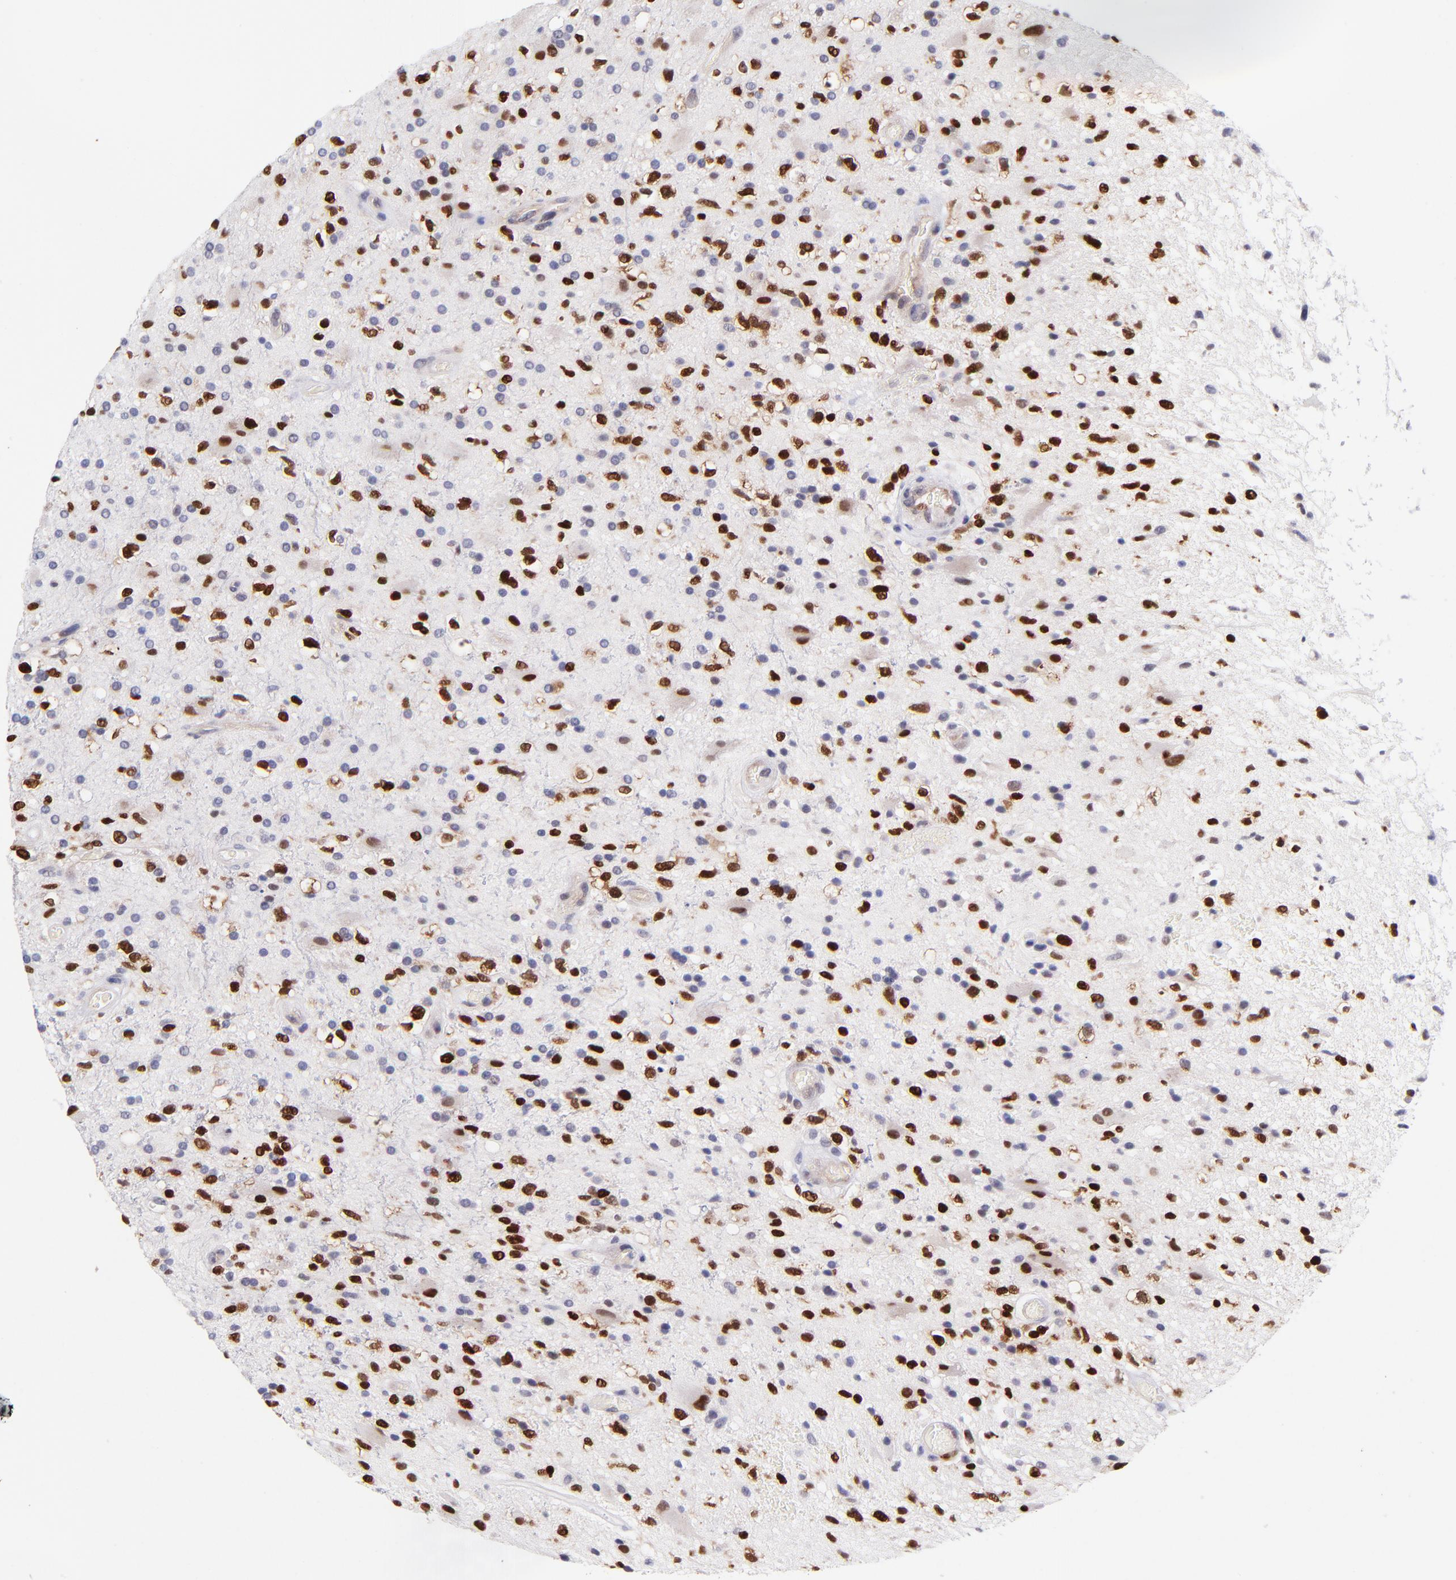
{"staining": {"intensity": "strong", "quantity": "25%-75%", "location": "nuclear"}, "tissue": "glioma", "cell_type": "Tumor cells", "image_type": "cancer", "snomed": [{"axis": "morphology", "description": "Glioma, malignant, High grade"}, {"axis": "topography", "description": "Brain"}], "caption": "IHC staining of glioma, which reveals high levels of strong nuclear staining in approximately 25%-75% of tumor cells indicating strong nuclear protein expression. The staining was performed using DAB (brown) for protein detection and nuclei were counterstained in hematoxylin (blue).", "gene": "SOX6", "patient": {"sex": "male", "age": 33}}